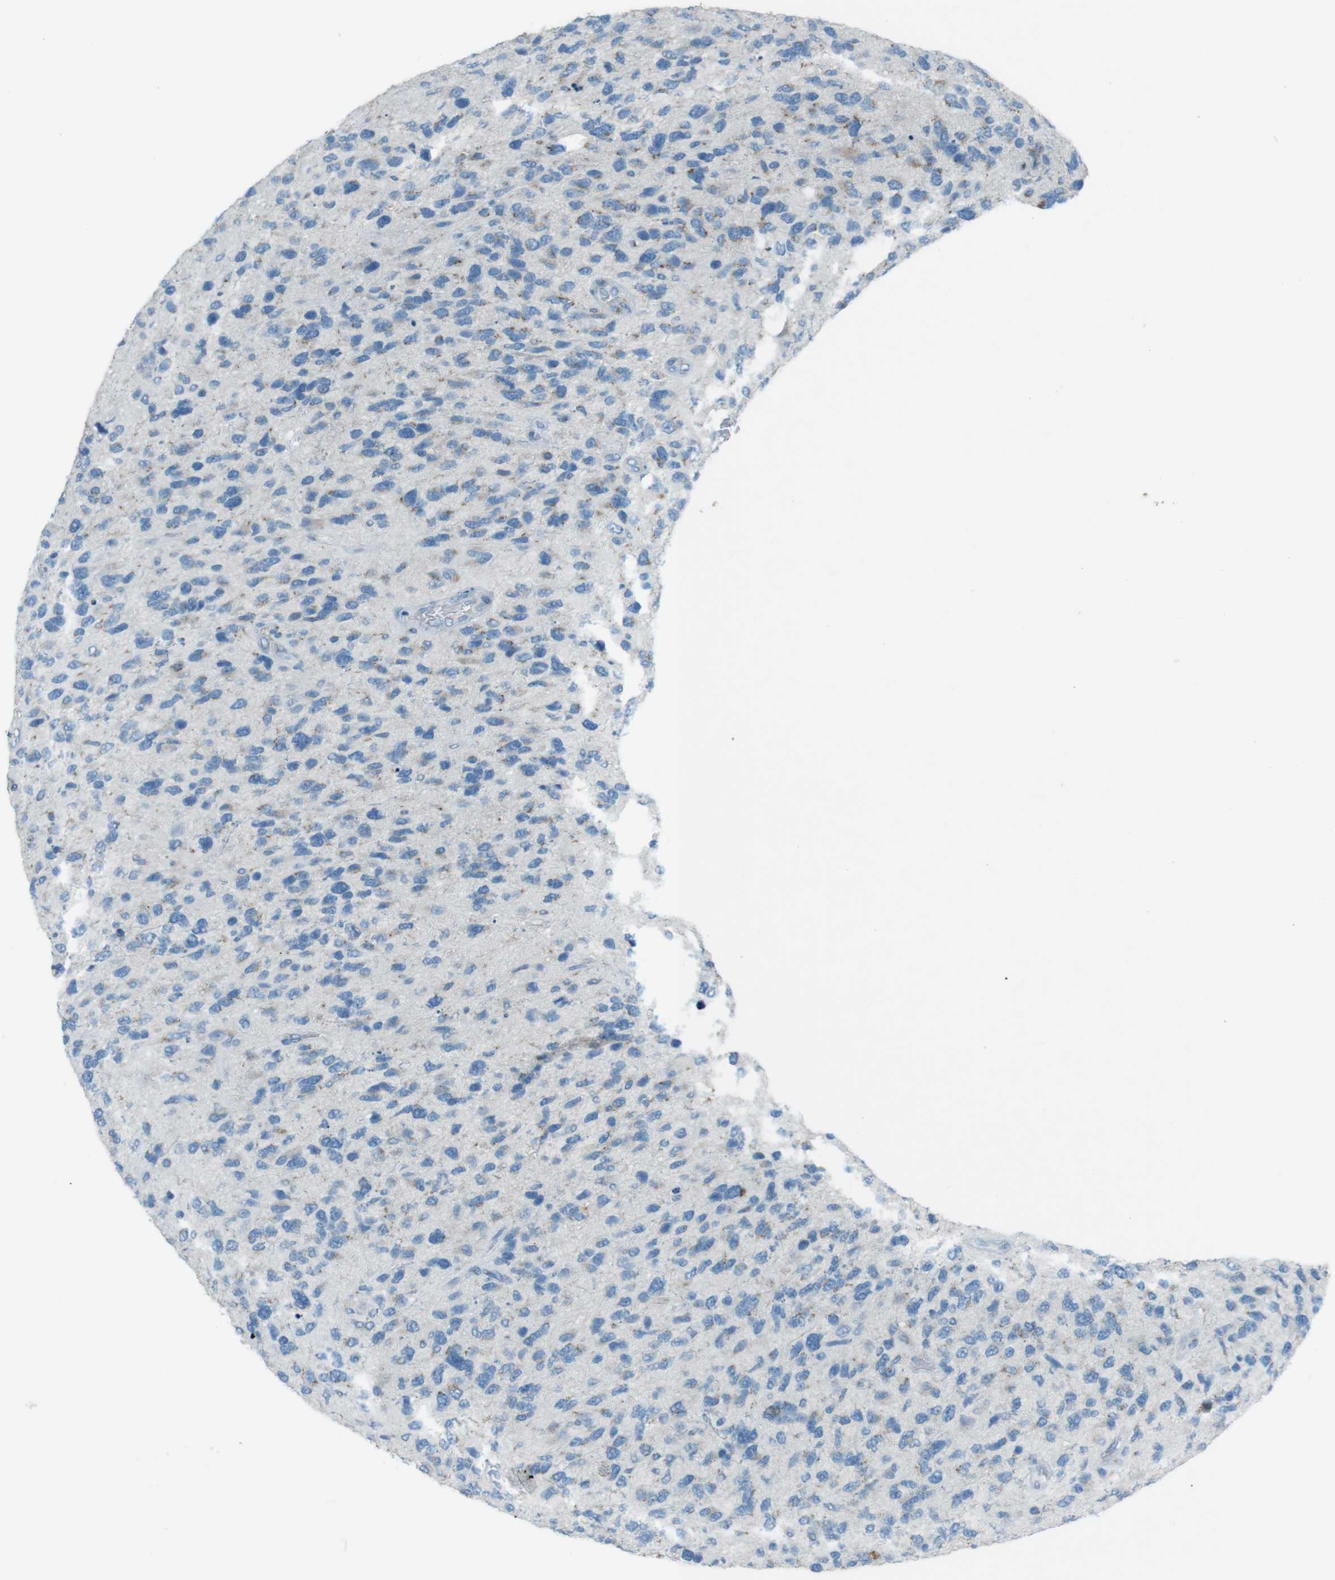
{"staining": {"intensity": "moderate", "quantity": "<25%", "location": "cytoplasmic/membranous"}, "tissue": "glioma", "cell_type": "Tumor cells", "image_type": "cancer", "snomed": [{"axis": "morphology", "description": "Glioma, malignant, High grade"}, {"axis": "topography", "description": "Brain"}], "caption": "Approximately <25% of tumor cells in human malignant glioma (high-grade) display moderate cytoplasmic/membranous protein positivity as visualized by brown immunohistochemical staining.", "gene": "TXNDC15", "patient": {"sex": "female", "age": 58}}